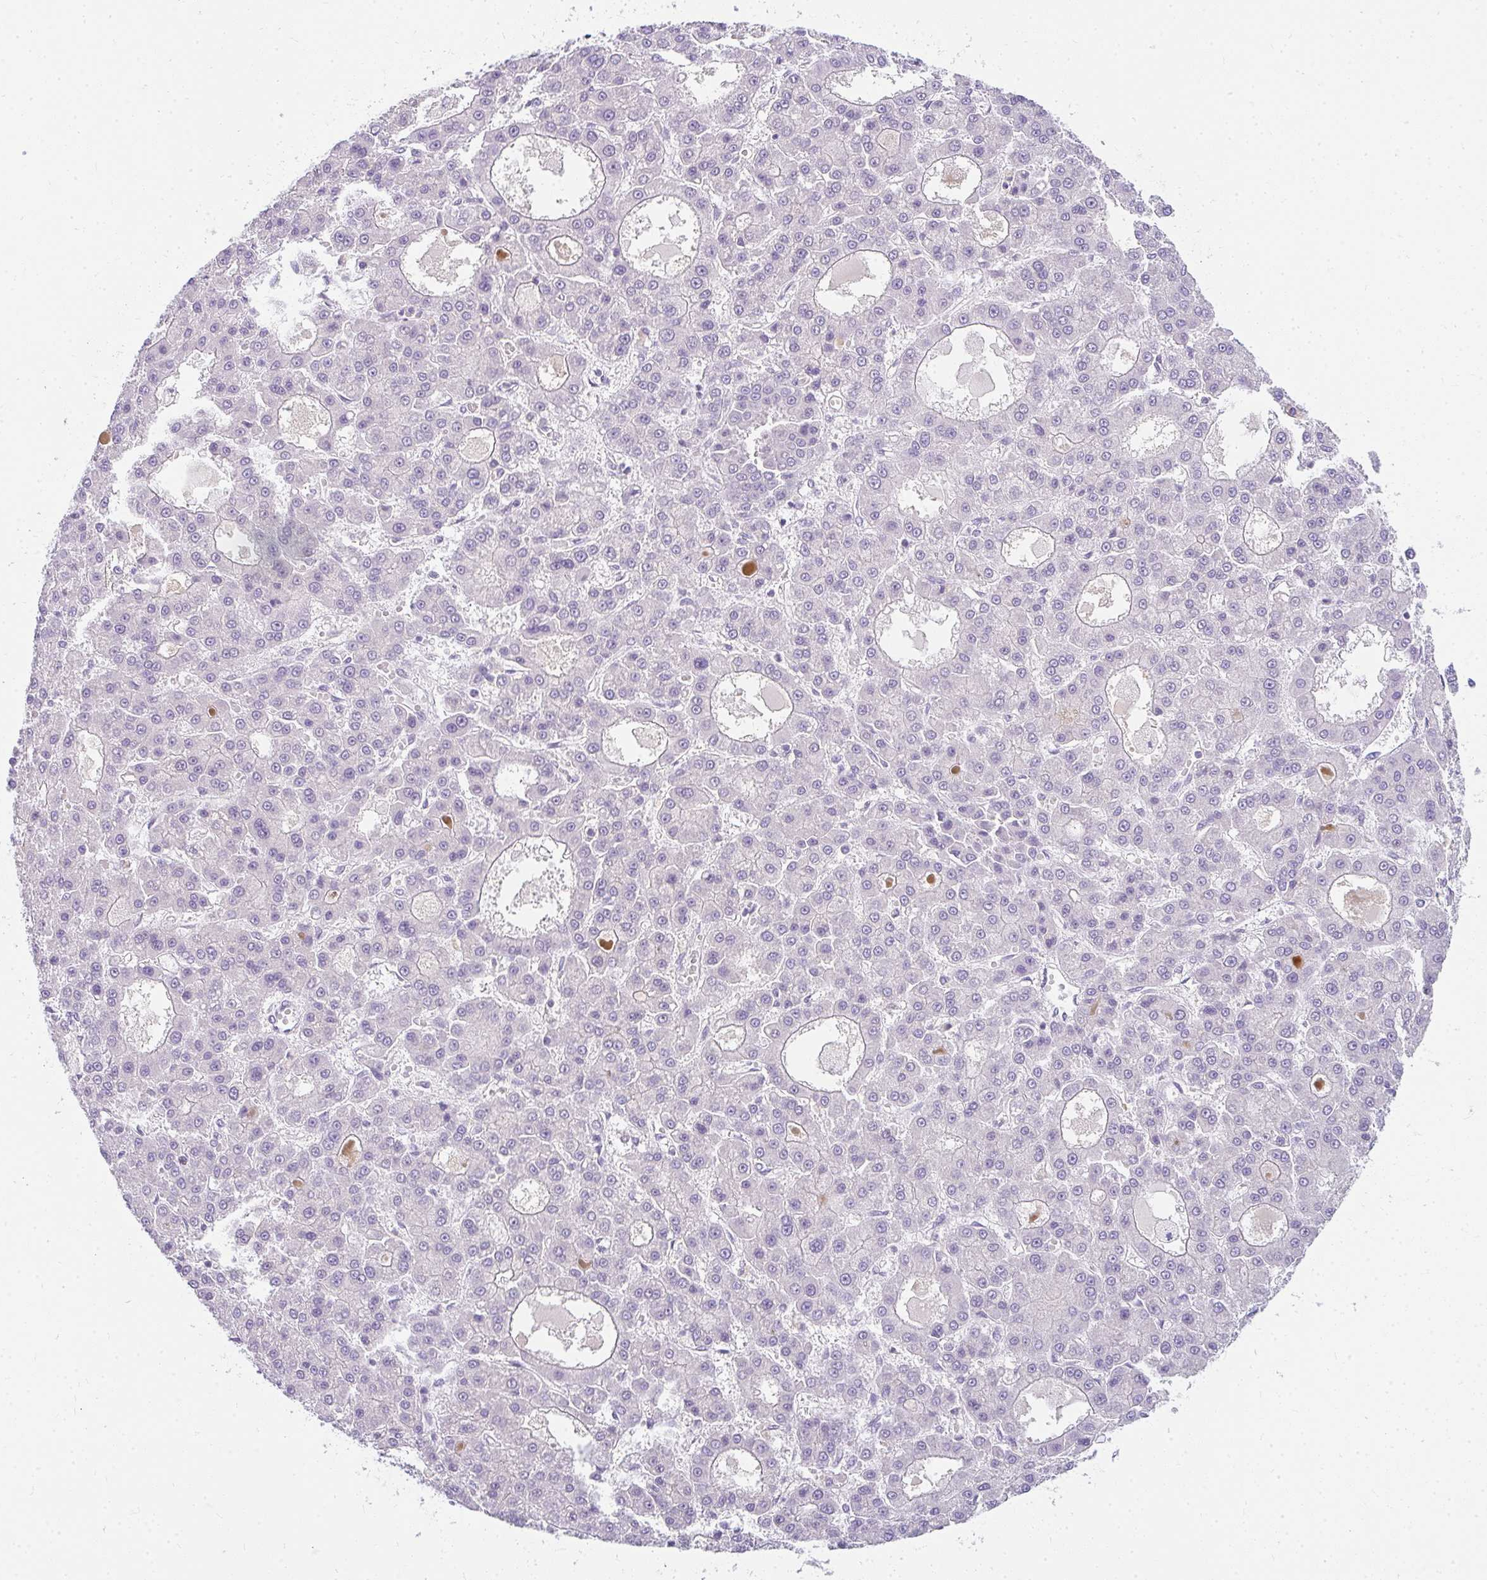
{"staining": {"intensity": "negative", "quantity": "none", "location": "none"}, "tissue": "liver cancer", "cell_type": "Tumor cells", "image_type": "cancer", "snomed": [{"axis": "morphology", "description": "Carcinoma, Hepatocellular, NOS"}, {"axis": "topography", "description": "Liver"}], "caption": "Immunohistochemistry micrograph of liver hepatocellular carcinoma stained for a protein (brown), which demonstrates no expression in tumor cells. The staining was performed using DAB to visualize the protein expression in brown, while the nuclei were stained in blue with hematoxylin (Magnification: 20x).", "gene": "PPP1R3G", "patient": {"sex": "male", "age": 70}}